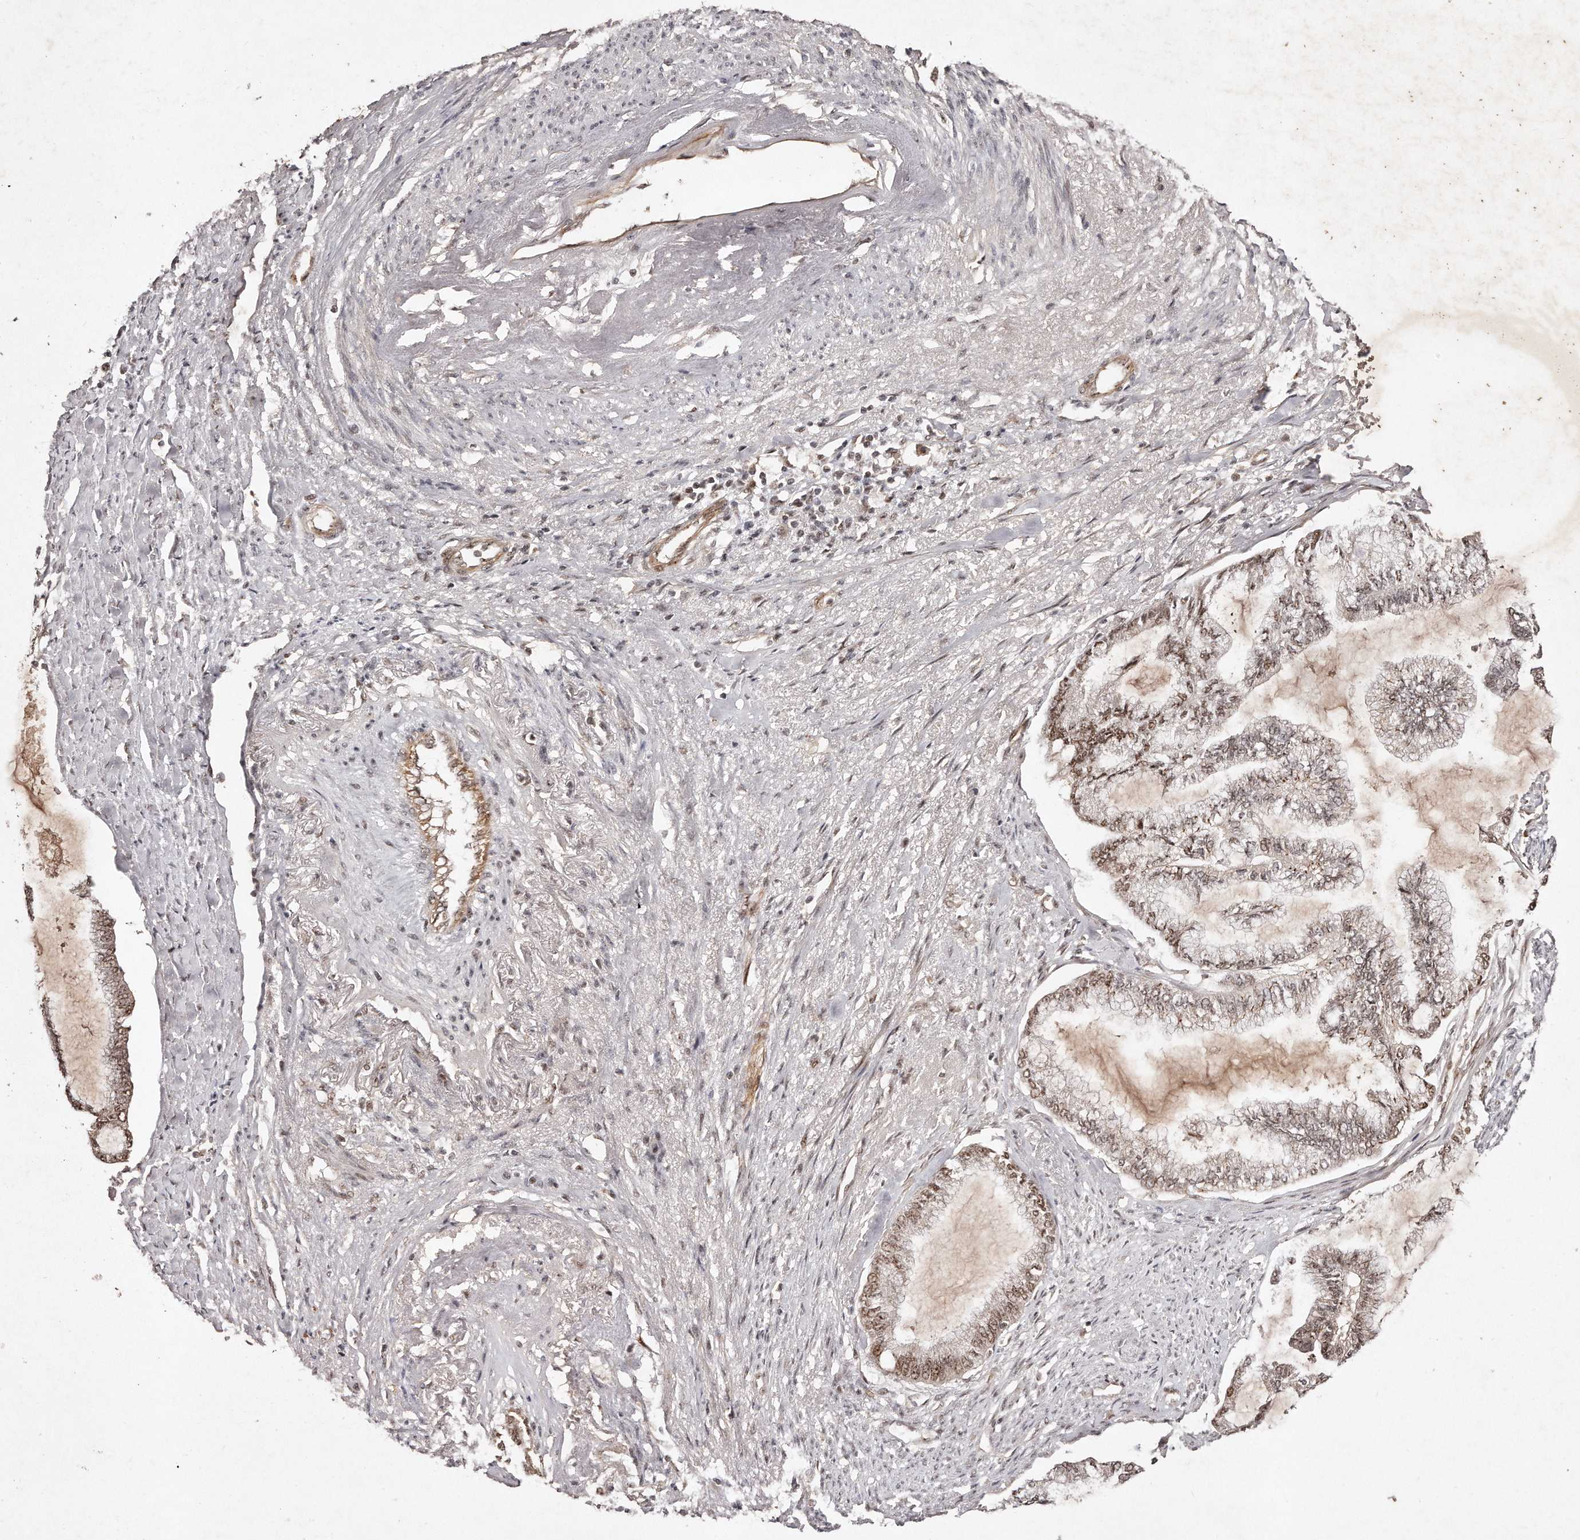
{"staining": {"intensity": "moderate", "quantity": ">75%", "location": "cytoplasmic/membranous,nuclear"}, "tissue": "endometrial cancer", "cell_type": "Tumor cells", "image_type": "cancer", "snomed": [{"axis": "morphology", "description": "Adenocarcinoma, NOS"}, {"axis": "topography", "description": "Endometrium"}], "caption": "An IHC photomicrograph of neoplastic tissue is shown. Protein staining in brown shows moderate cytoplasmic/membranous and nuclear positivity in endometrial adenocarcinoma within tumor cells.", "gene": "SOX4", "patient": {"sex": "female", "age": 86}}